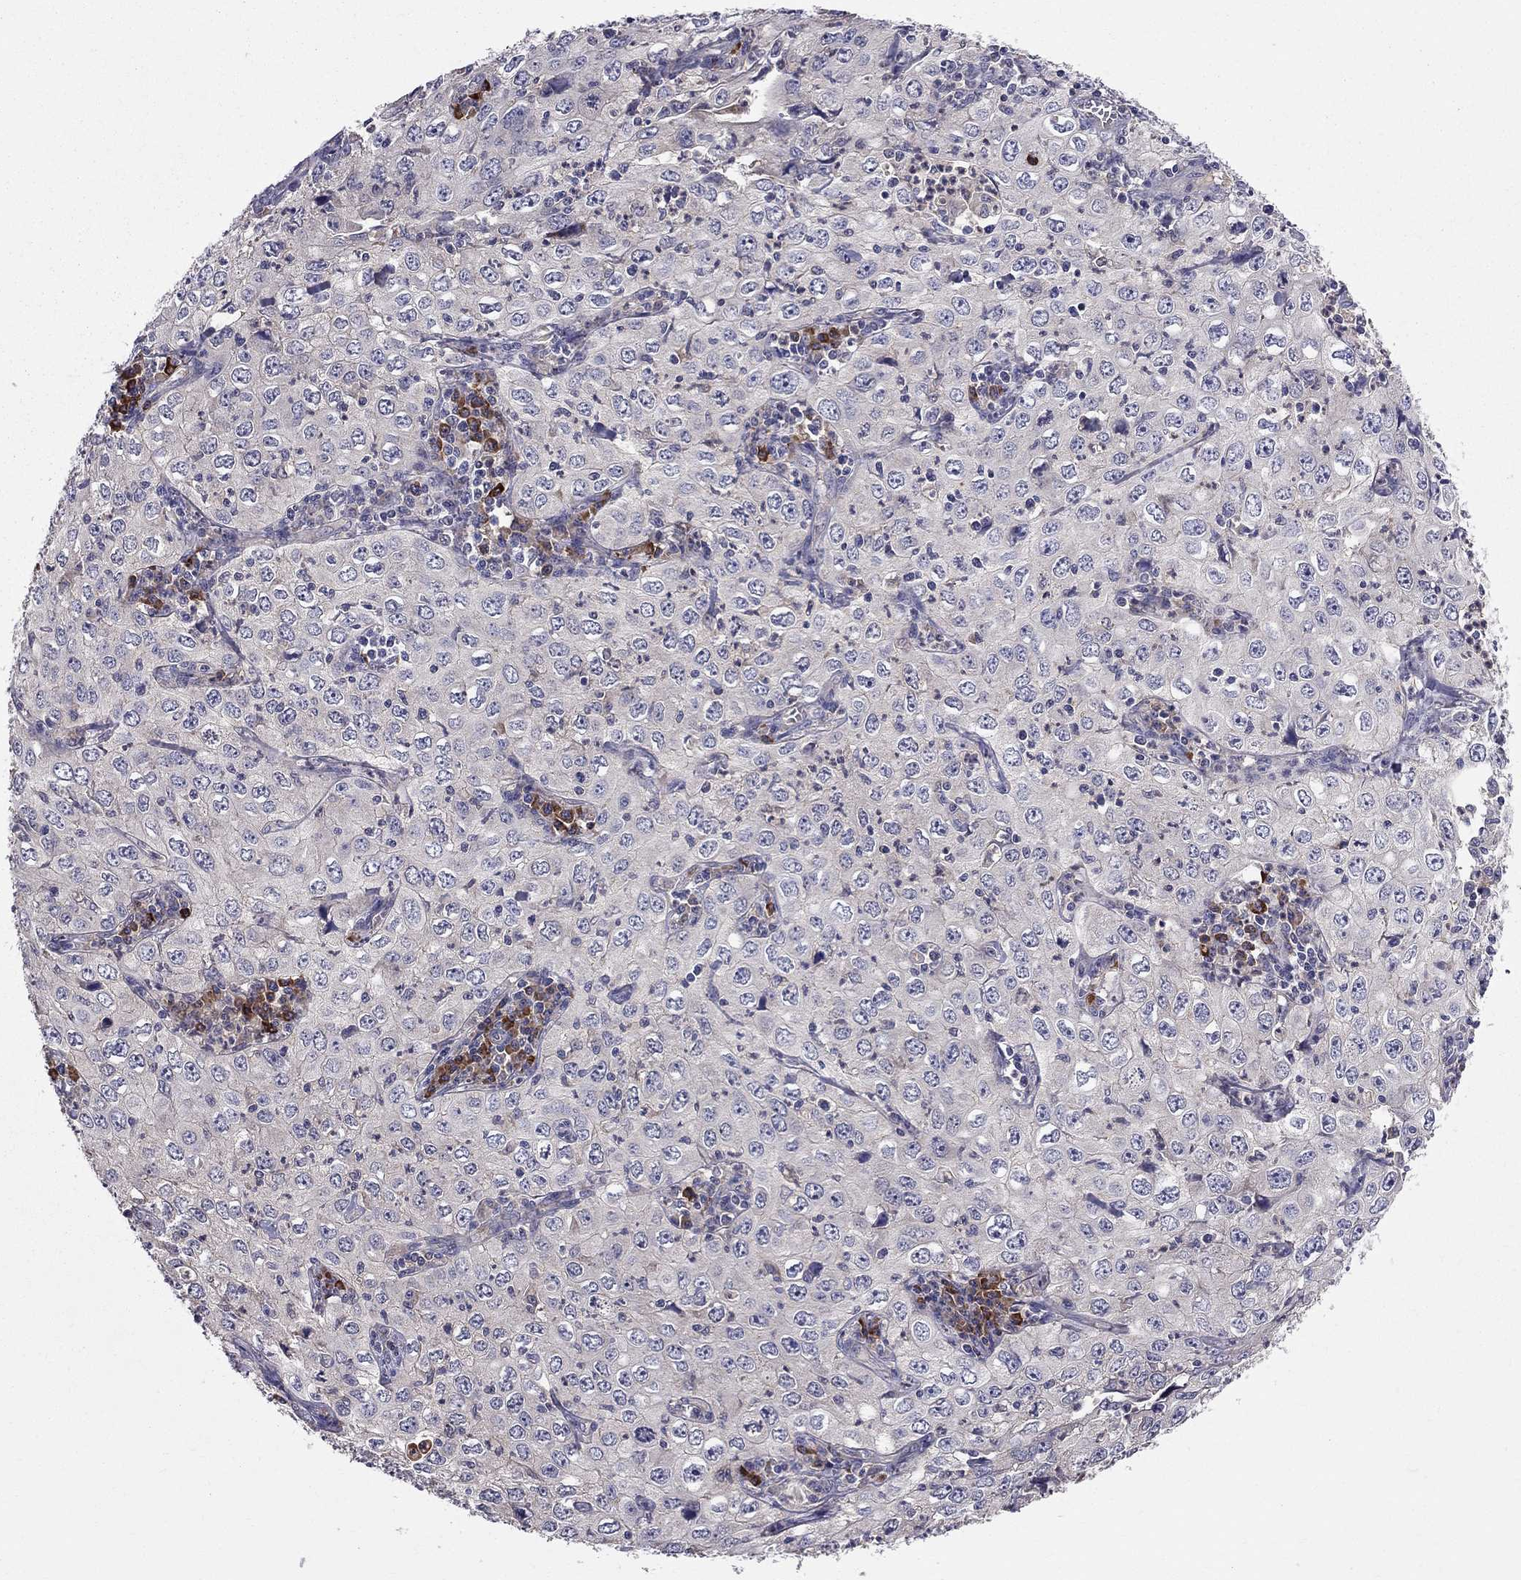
{"staining": {"intensity": "negative", "quantity": "none", "location": "none"}, "tissue": "cervical cancer", "cell_type": "Tumor cells", "image_type": "cancer", "snomed": [{"axis": "morphology", "description": "Squamous cell carcinoma, NOS"}, {"axis": "topography", "description": "Cervix"}], "caption": "High magnification brightfield microscopy of cervical cancer (squamous cell carcinoma) stained with DAB (3,3'-diaminobenzidine) (brown) and counterstained with hematoxylin (blue): tumor cells show no significant staining.", "gene": "PIK3CG", "patient": {"sex": "female", "age": 24}}